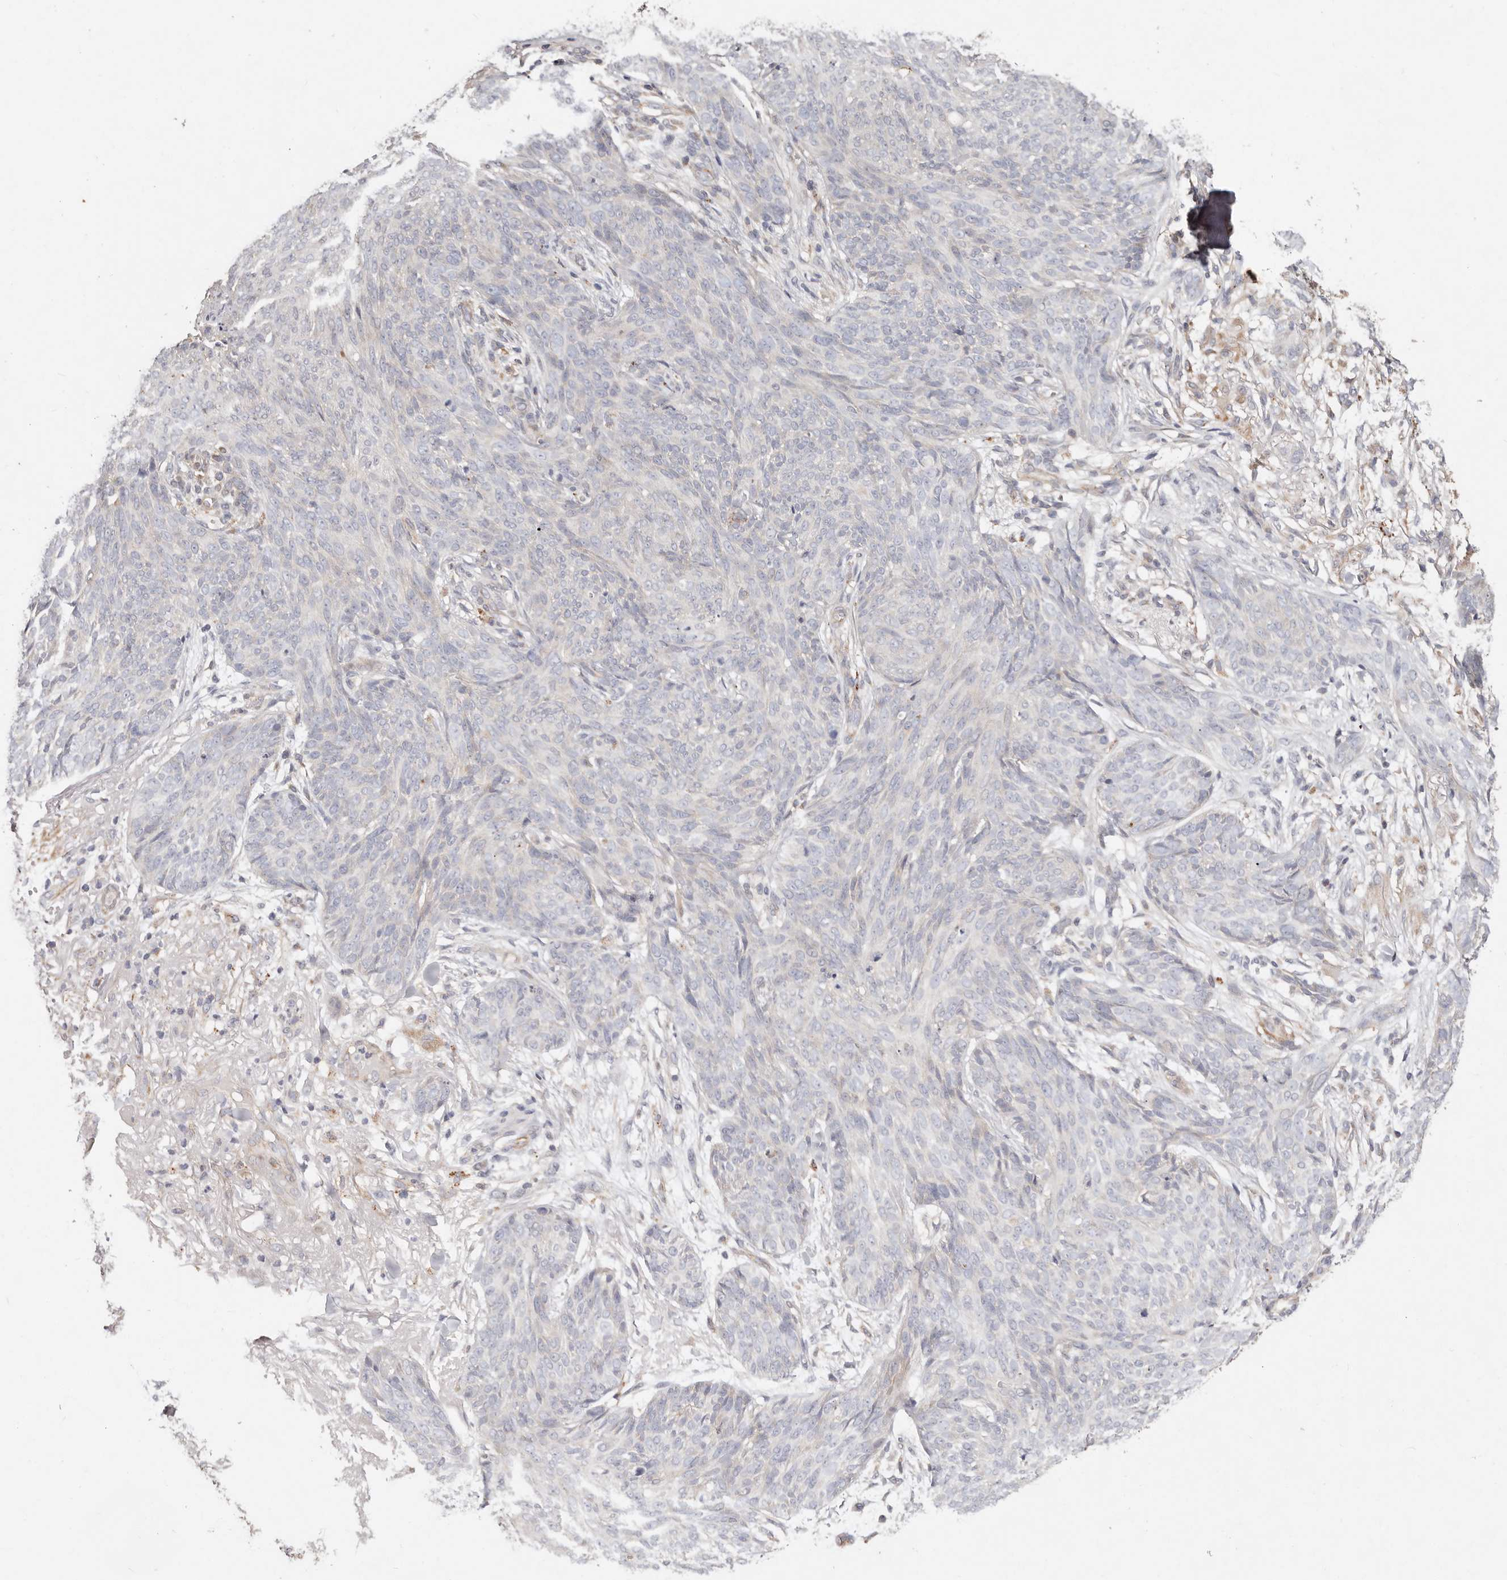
{"staining": {"intensity": "negative", "quantity": "none", "location": "none"}, "tissue": "skin cancer", "cell_type": "Tumor cells", "image_type": "cancer", "snomed": [{"axis": "morphology", "description": "Basal cell carcinoma"}, {"axis": "topography", "description": "Skin"}], "caption": "Tumor cells show no significant protein expression in basal cell carcinoma (skin).", "gene": "THBS3", "patient": {"sex": "male", "age": 85}}